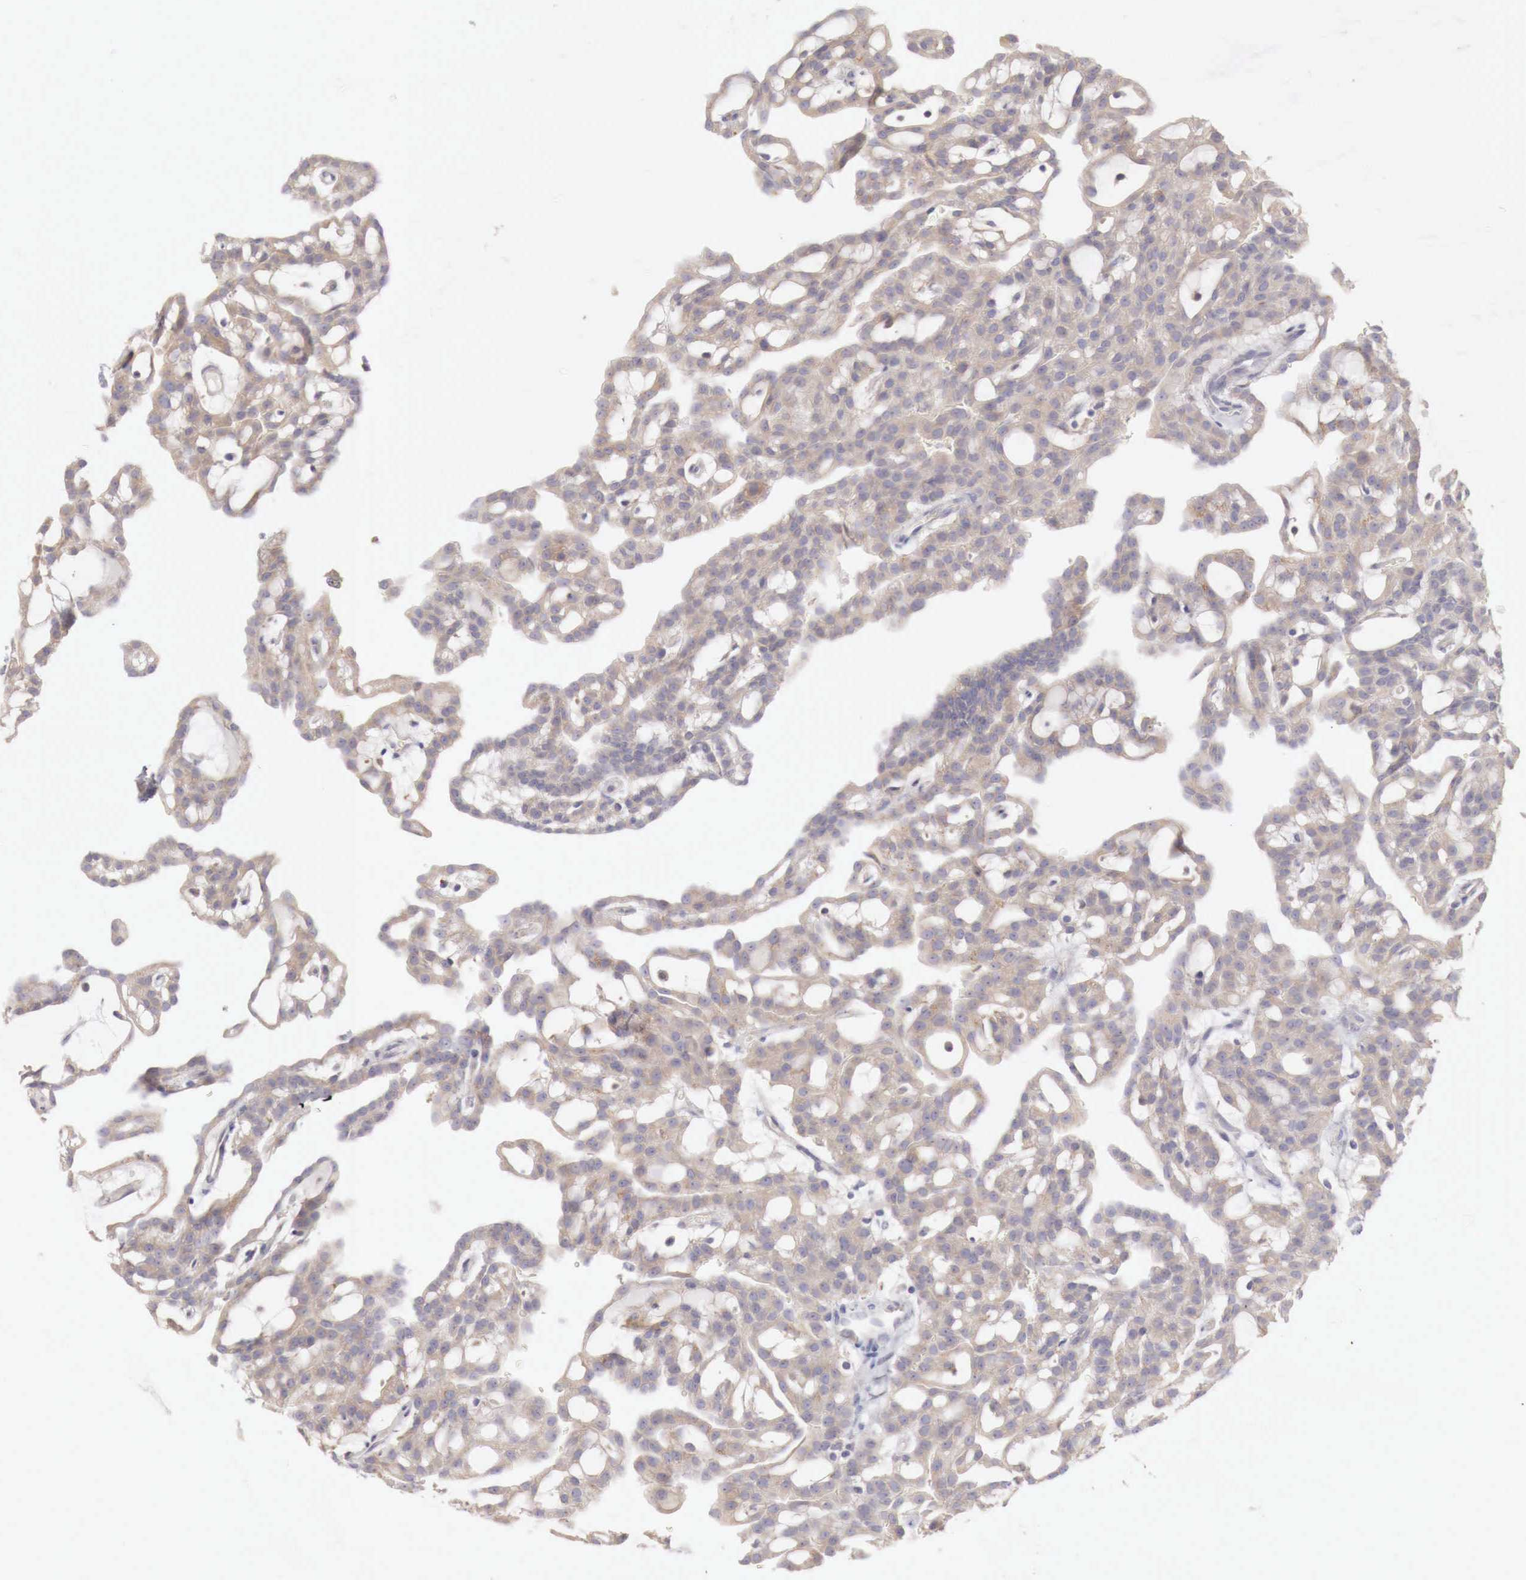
{"staining": {"intensity": "weak", "quantity": ">75%", "location": "cytoplasmic/membranous"}, "tissue": "renal cancer", "cell_type": "Tumor cells", "image_type": "cancer", "snomed": [{"axis": "morphology", "description": "Adenocarcinoma, NOS"}, {"axis": "topography", "description": "Kidney"}], "caption": "Immunohistochemical staining of human adenocarcinoma (renal) reveals weak cytoplasmic/membranous protein expression in approximately >75% of tumor cells.", "gene": "NSDHL", "patient": {"sex": "male", "age": 63}}